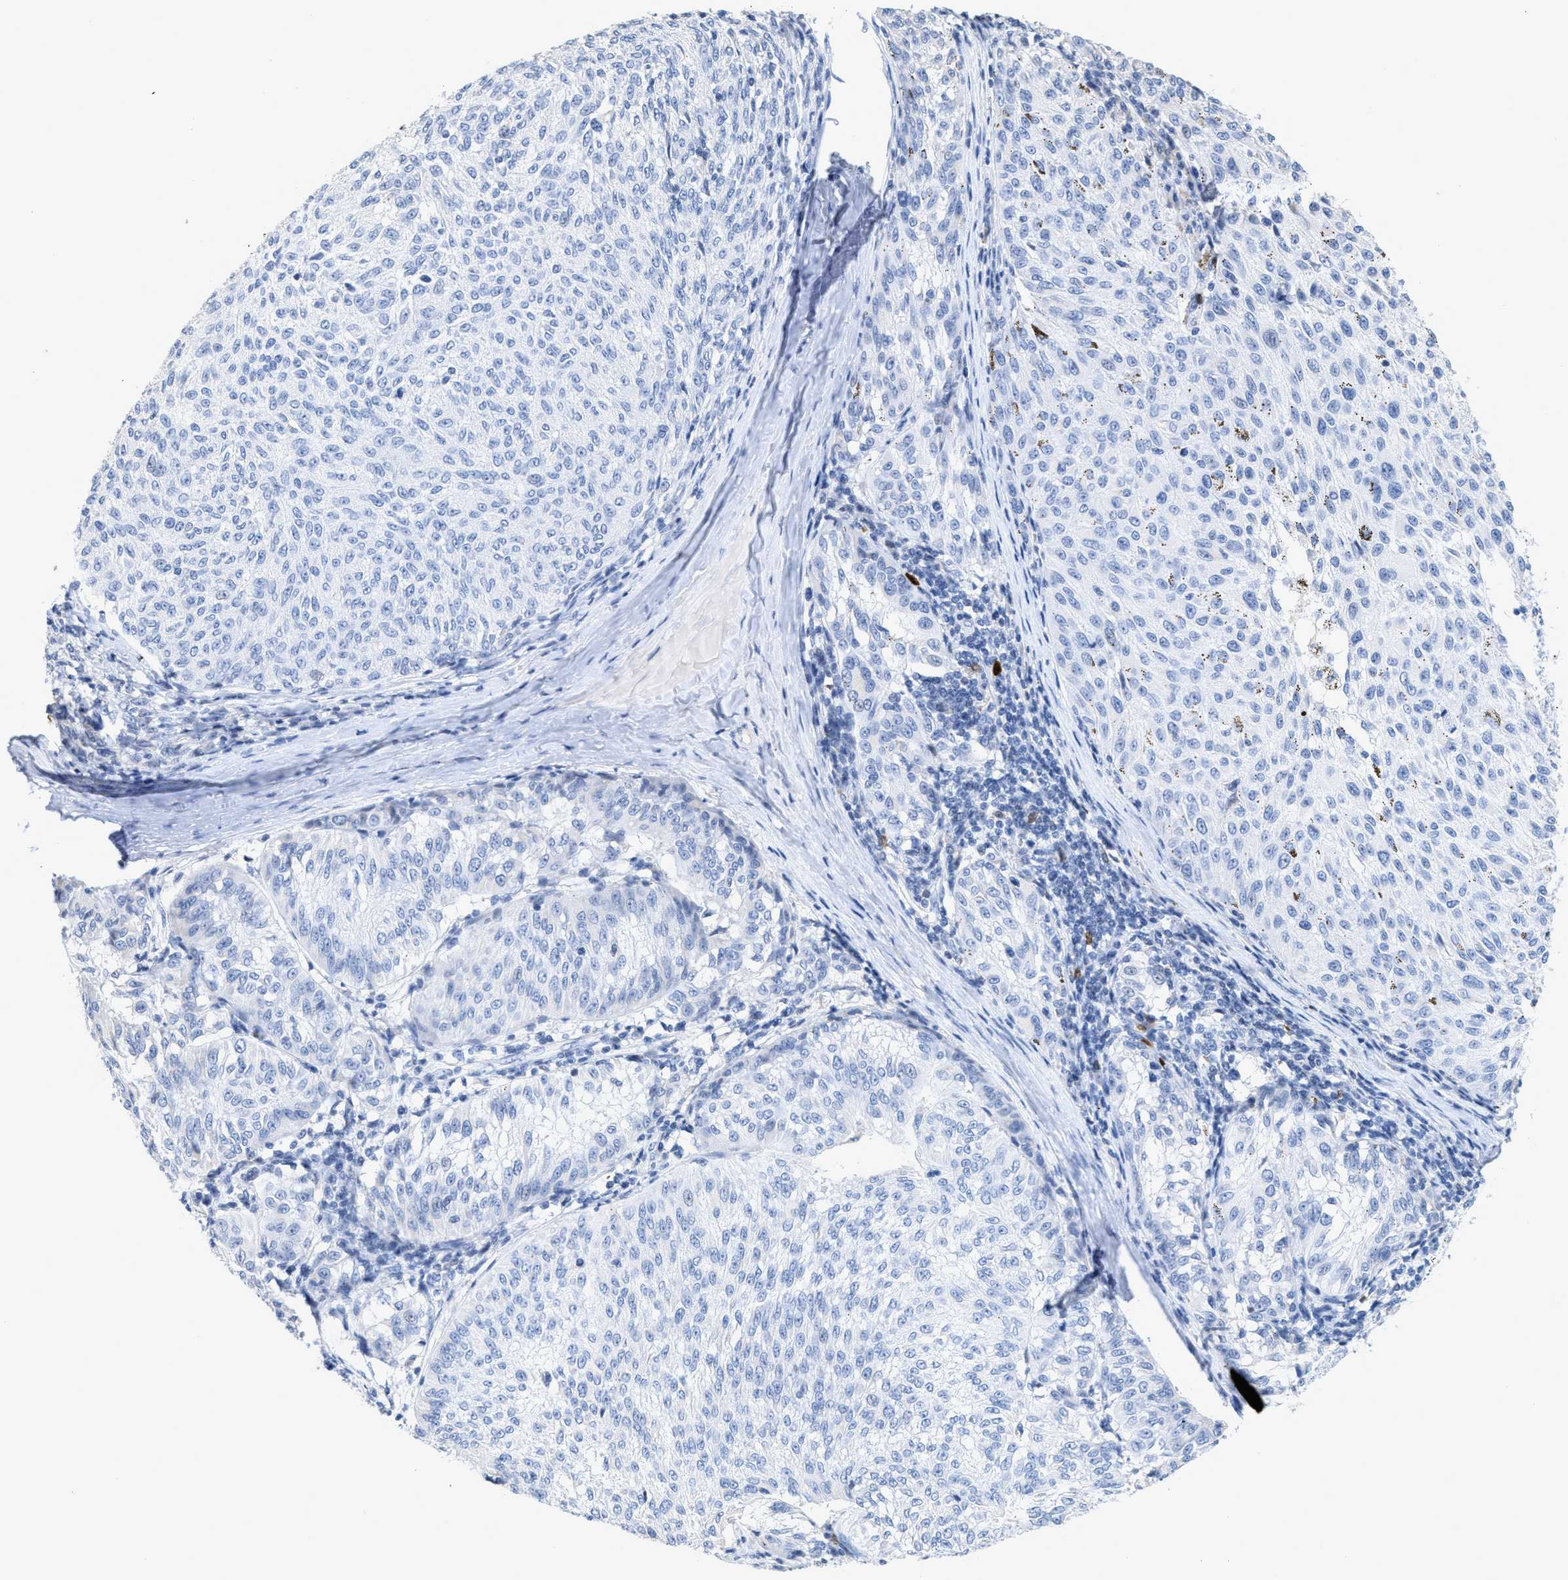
{"staining": {"intensity": "negative", "quantity": "none", "location": "none"}, "tissue": "melanoma", "cell_type": "Tumor cells", "image_type": "cancer", "snomed": [{"axis": "morphology", "description": "Malignant melanoma, NOS"}, {"axis": "topography", "description": "Skin"}], "caption": "Tumor cells are negative for brown protein staining in malignant melanoma.", "gene": "CRYM", "patient": {"sex": "female", "age": 72}}